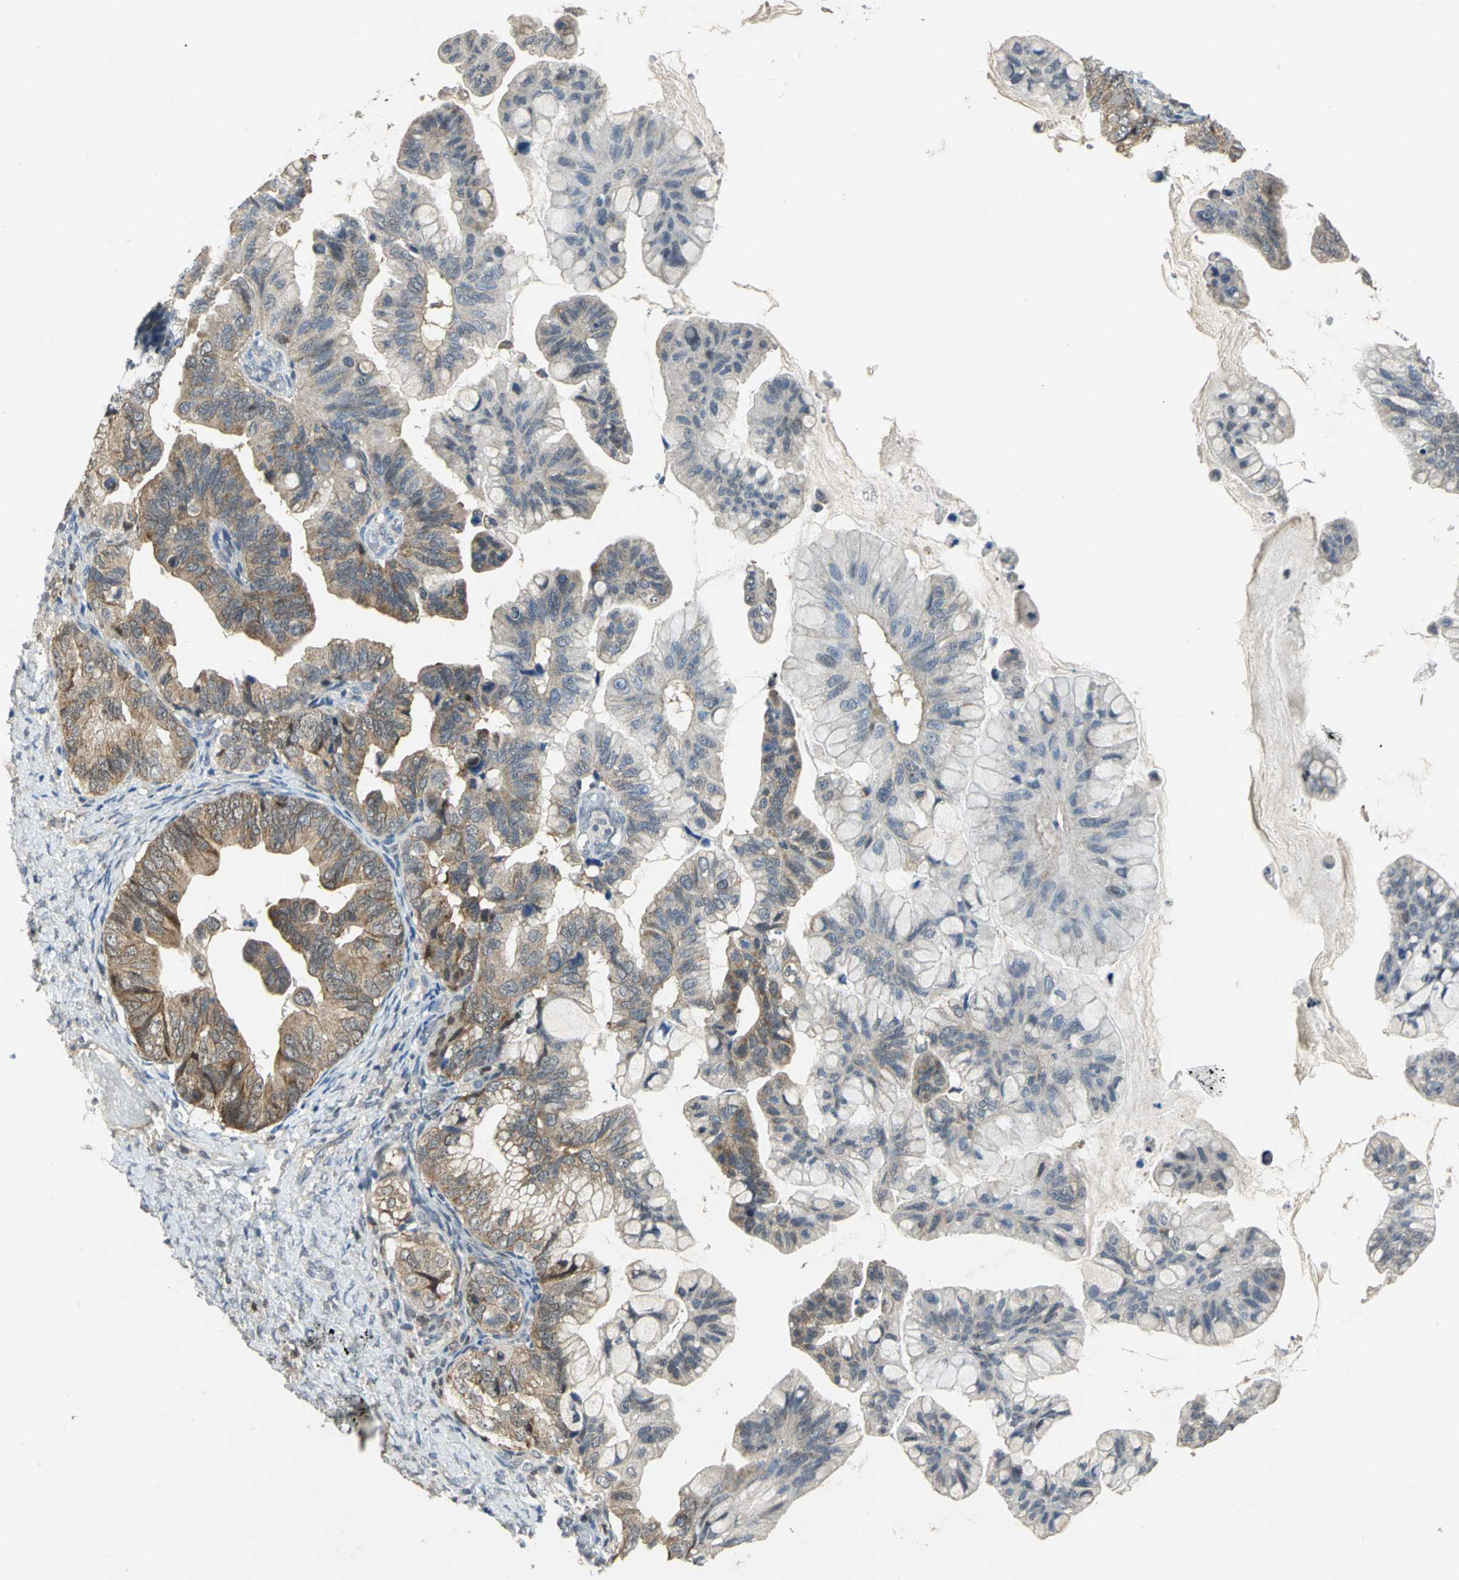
{"staining": {"intensity": "moderate", "quantity": "25%-75%", "location": "cytoplasmic/membranous"}, "tissue": "ovarian cancer", "cell_type": "Tumor cells", "image_type": "cancer", "snomed": [{"axis": "morphology", "description": "Cystadenocarcinoma, mucinous, NOS"}, {"axis": "topography", "description": "Ovary"}], "caption": "IHC staining of ovarian mucinous cystadenocarcinoma, which reveals medium levels of moderate cytoplasmic/membranous staining in about 25%-75% of tumor cells indicating moderate cytoplasmic/membranous protein positivity. The staining was performed using DAB (3,3'-diaminobenzidine) (brown) for protein detection and nuclei were counterstained in hematoxylin (blue).", "gene": "PPIA", "patient": {"sex": "female", "age": 36}}